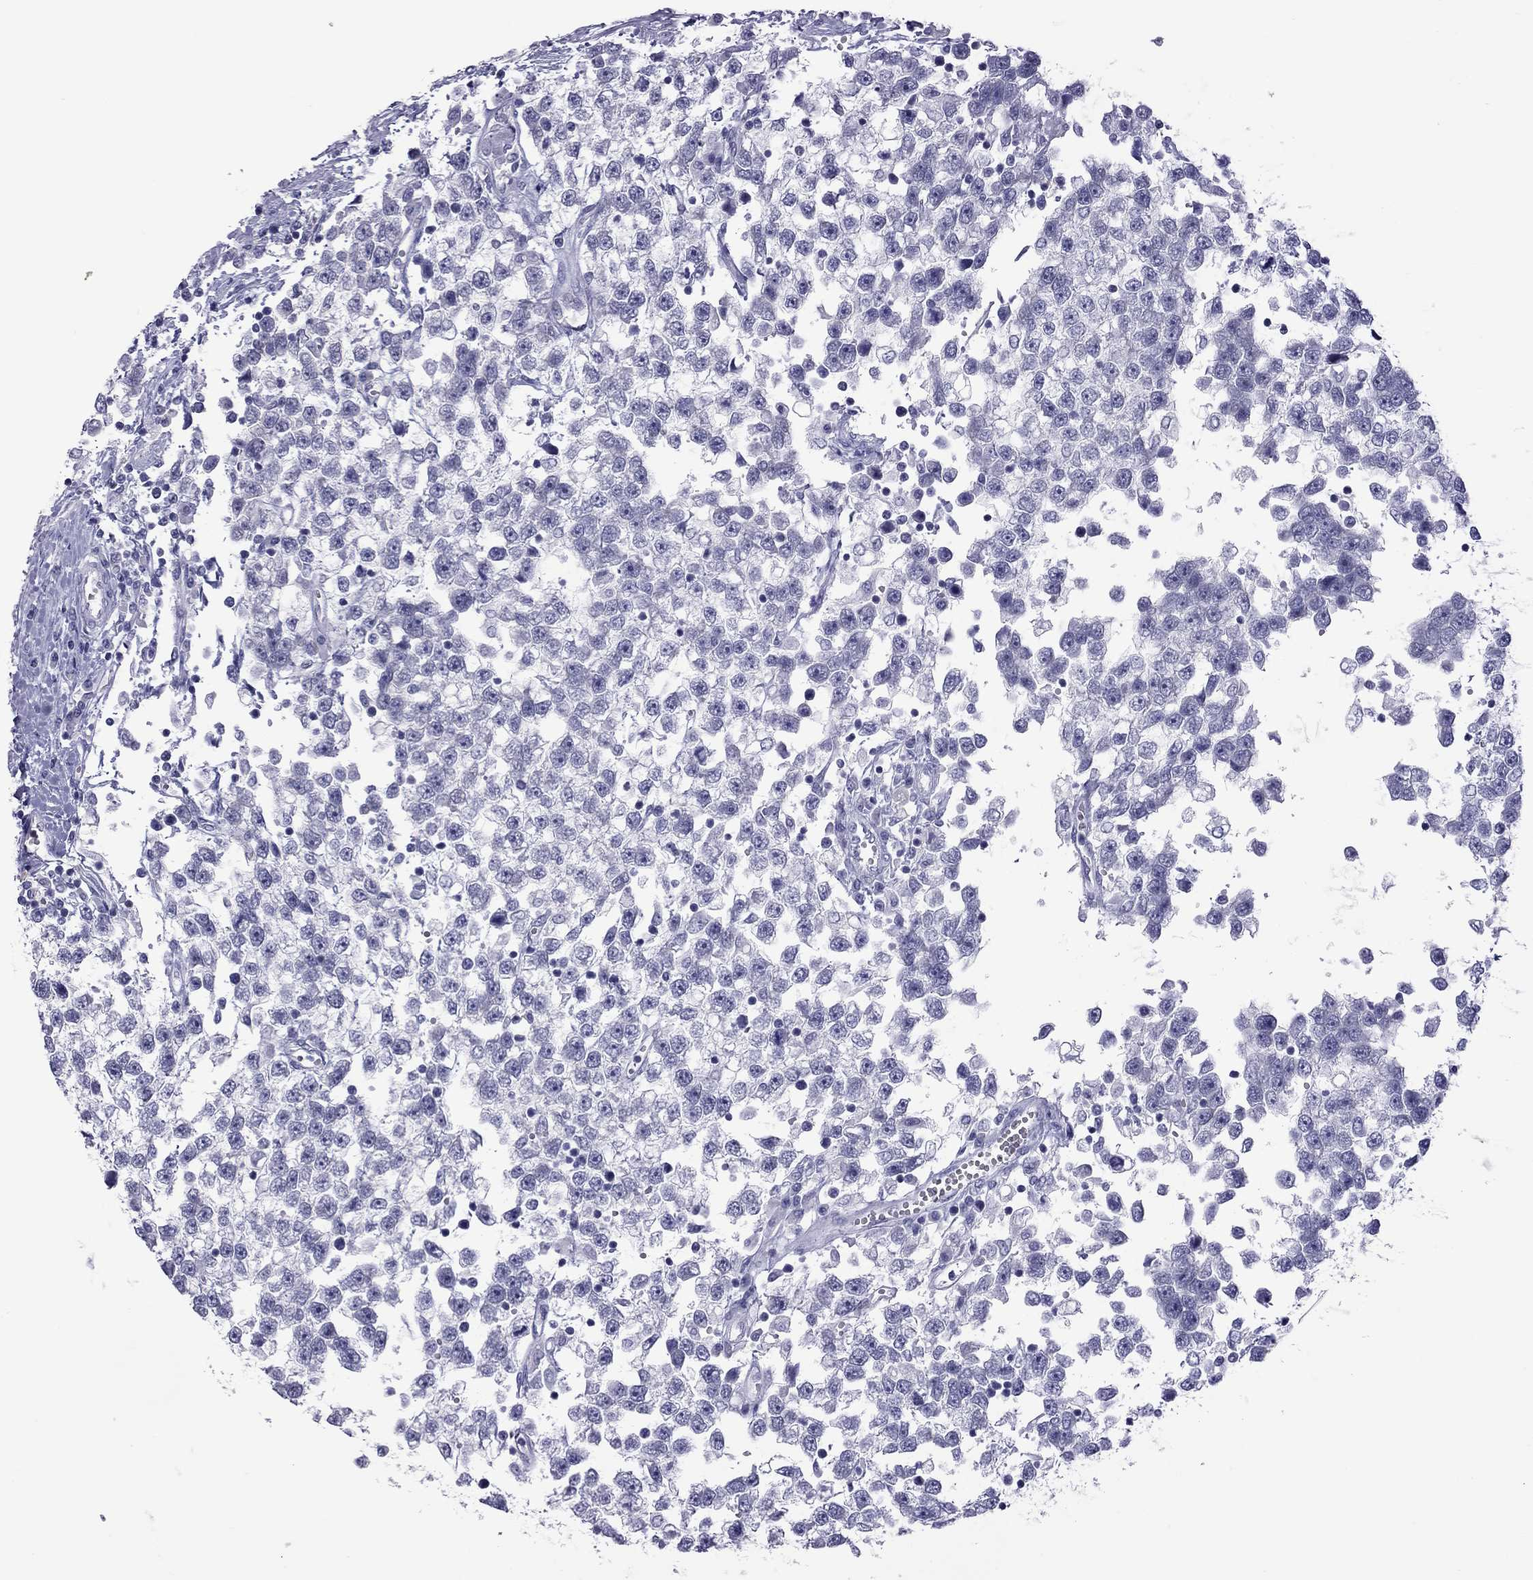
{"staining": {"intensity": "negative", "quantity": "none", "location": "none"}, "tissue": "testis cancer", "cell_type": "Tumor cells", "image_type": "cancer", "snomed": [{"axis": "morphology", "description": "Seminoma, NOS"}, {"axis": "topography", "description": "Testis"}], "caption": "A high-resolution micrograph shows IHC staining of testis cancer (seminoma), which exhibits no significant positivity in tumor cells.", "gene": "TEX14", "patient": {"sex": "male", "age": 34}}